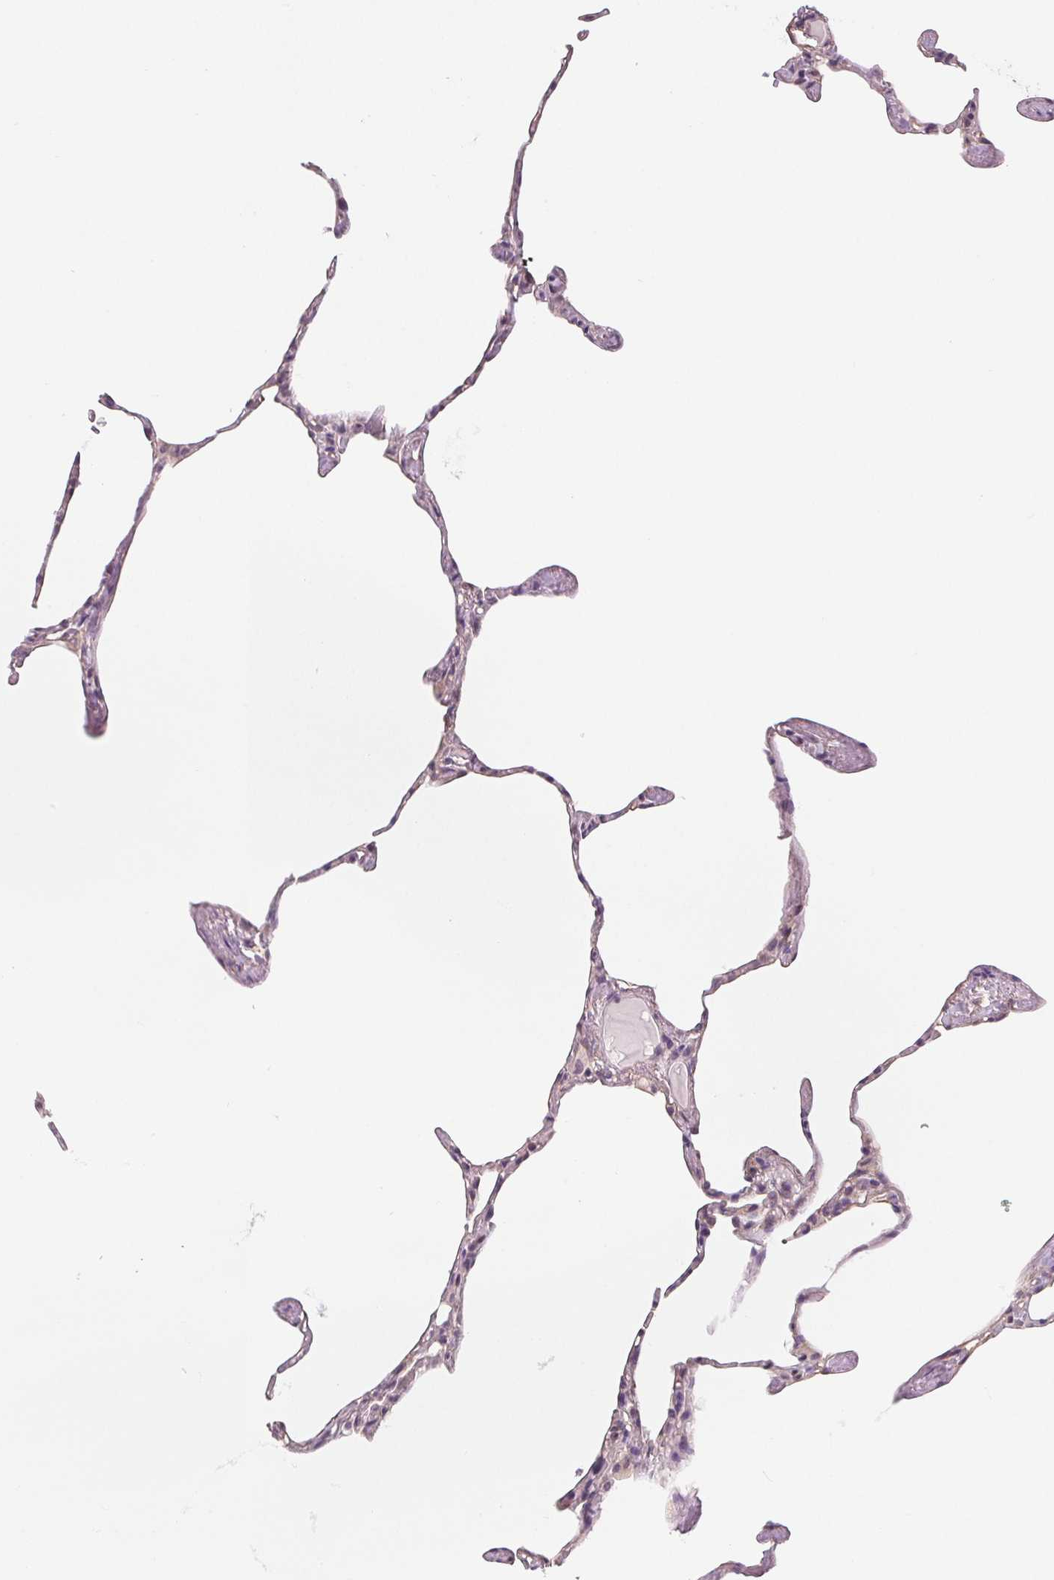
{"staining": {"intensity": "negative", "quantity": "none", "location": "none"}, "tissue": "lung", "cell_type": "Alveolar cells", "image_type": "normal", "snomed": [{"axis": "morphology", "description": "Normal tissue, NOS"}, {"axis": "topography", "description": "Lung"}], "caption": "This is a image of immunohistochemistry (IHC) staining of benign lung, which shows no positivity in alveolar cells. (DAB immunohistochemistry (IHC) with hematoxylin counter stain).", "gene": "CFC1B", "patient": {"sex": "male", "age": 65}}